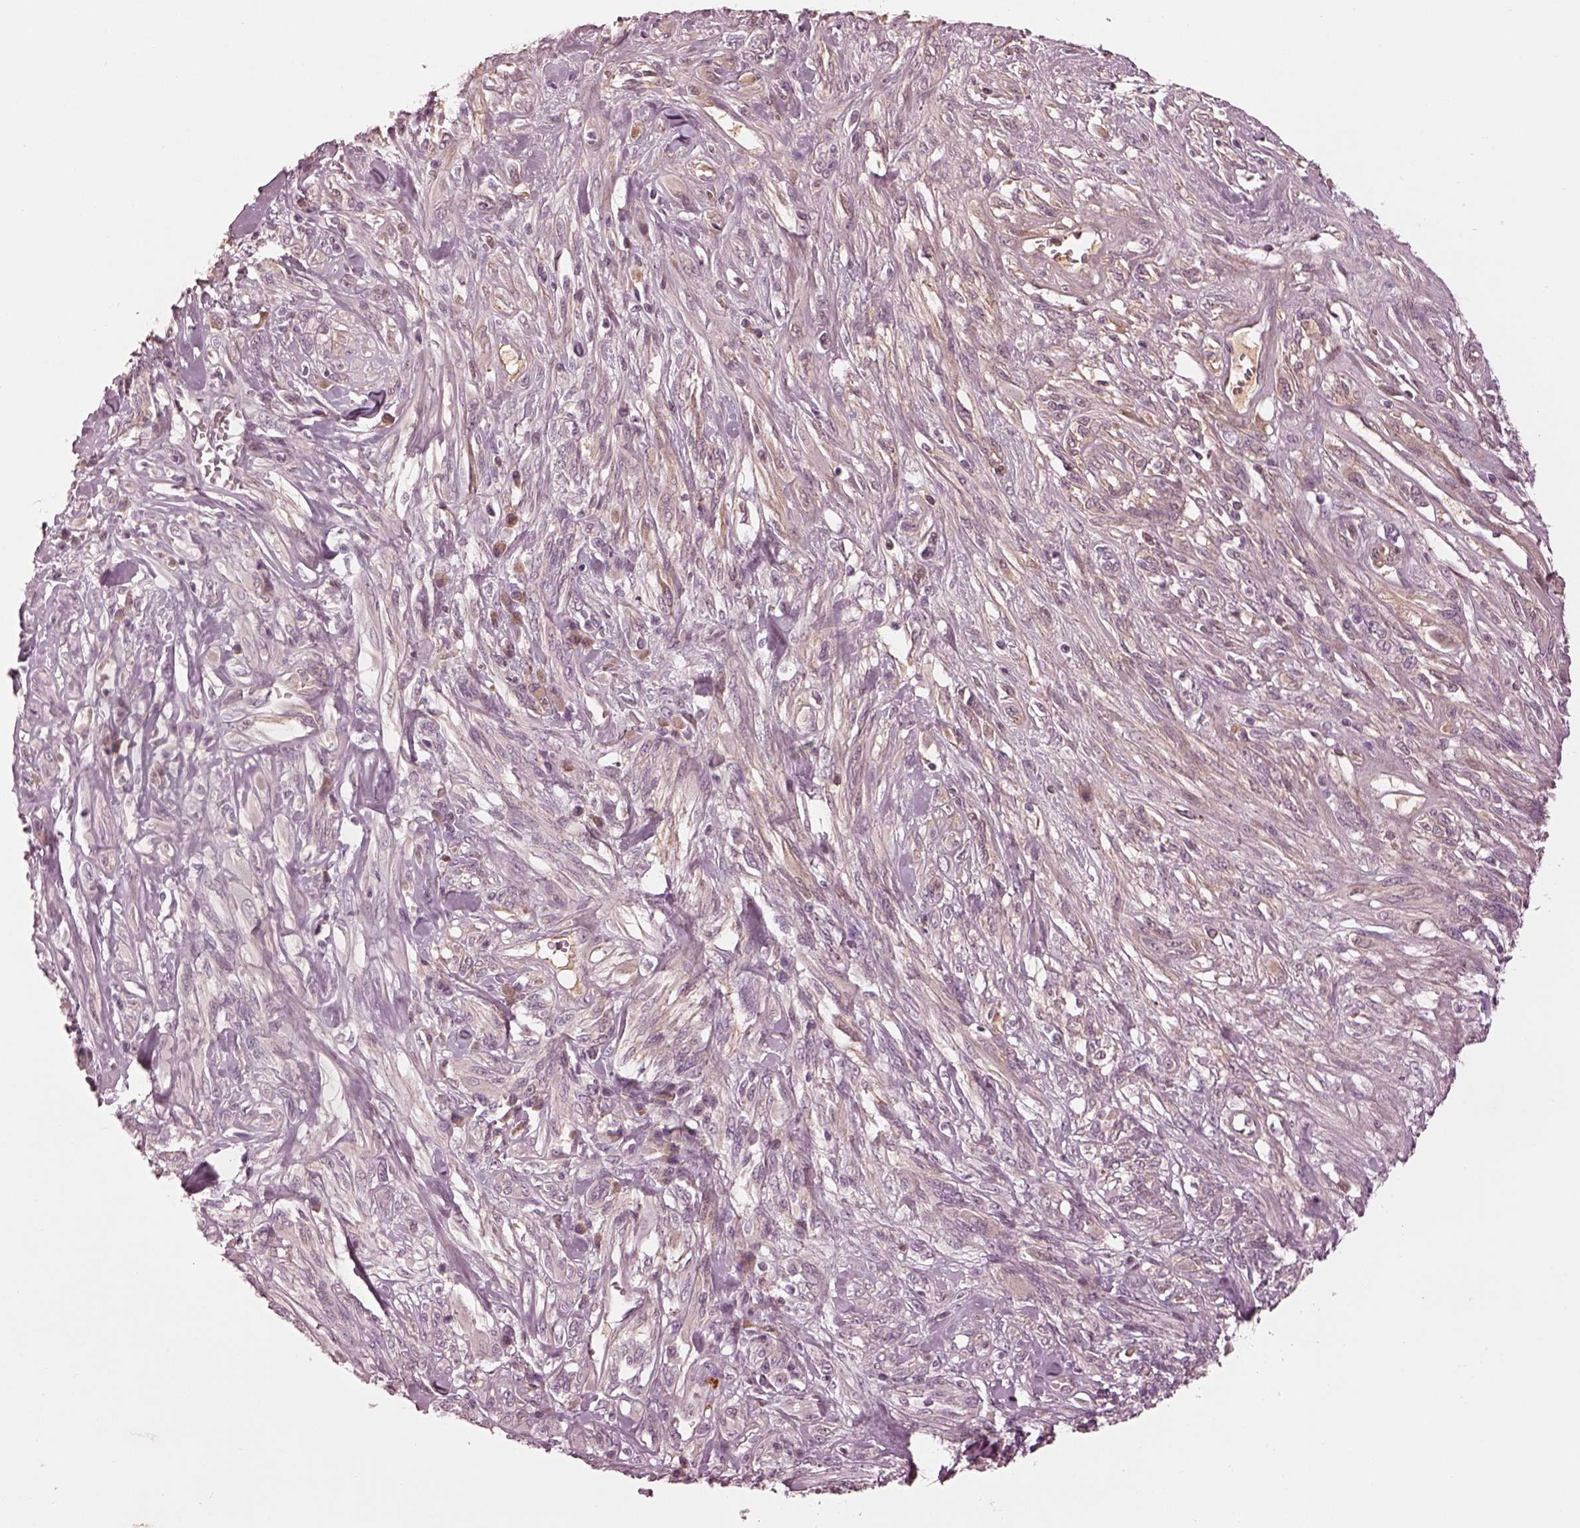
{"staining": {"intensity": "negative", "quantity": "none", "location": "none"}, "tissue": "melanoma", "cell_type": "Tumor cells", "image_type": "cancer", "snomed": [{"axis": "morphology", "description": "Malignant melanoma, NOS"}, {"axis": "topography", "description": "Skin"}], "caption": "Immunohistochemical staining of human melanoma shows no significant expression in tumor cells.", "gene": "KCNA2", "patient": {"sex": "female", "age": 91}}